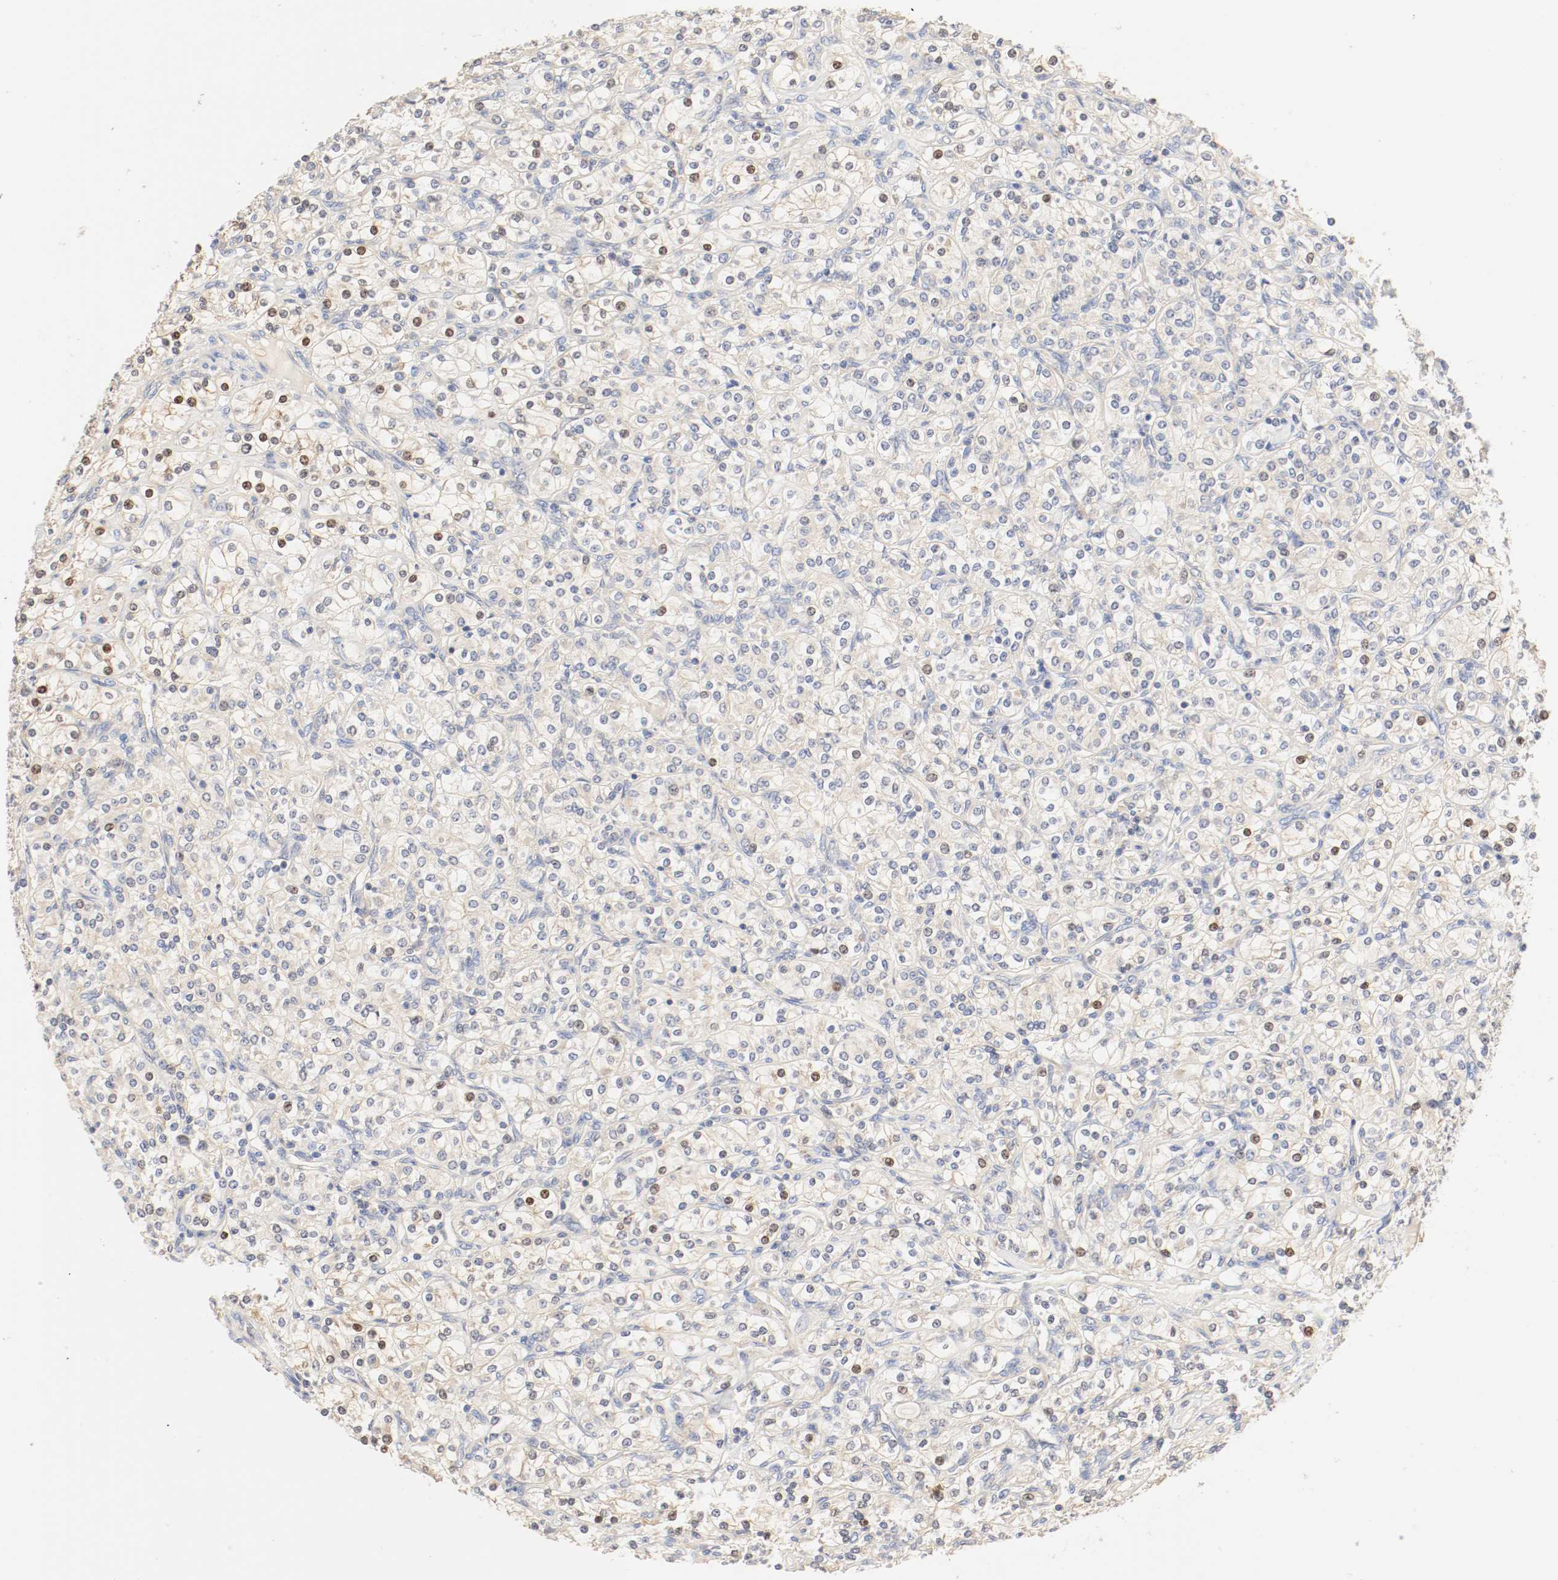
{"staining": {"intensity": "moderate", "quantity": "25%-75%", "location": "cytoplasmic/membranous,nuclear"}, "tissue": "renal cancer", "cell_type": "Tumor cells", "image_type": "cancer", "snomed": [{"axis": "morphology", "description": "Adenocarcinoma, NOS"}, {"axis": "topography", "description": "Kidney"}], "caption": "Protein staining of renal cancer tissue displays moderate cytoplasmic/membranous and nuclear positivity in about 25%-75% of tumor cells.", "gene": "GIT1", "patient": {"sex": "male", "age": 77}}